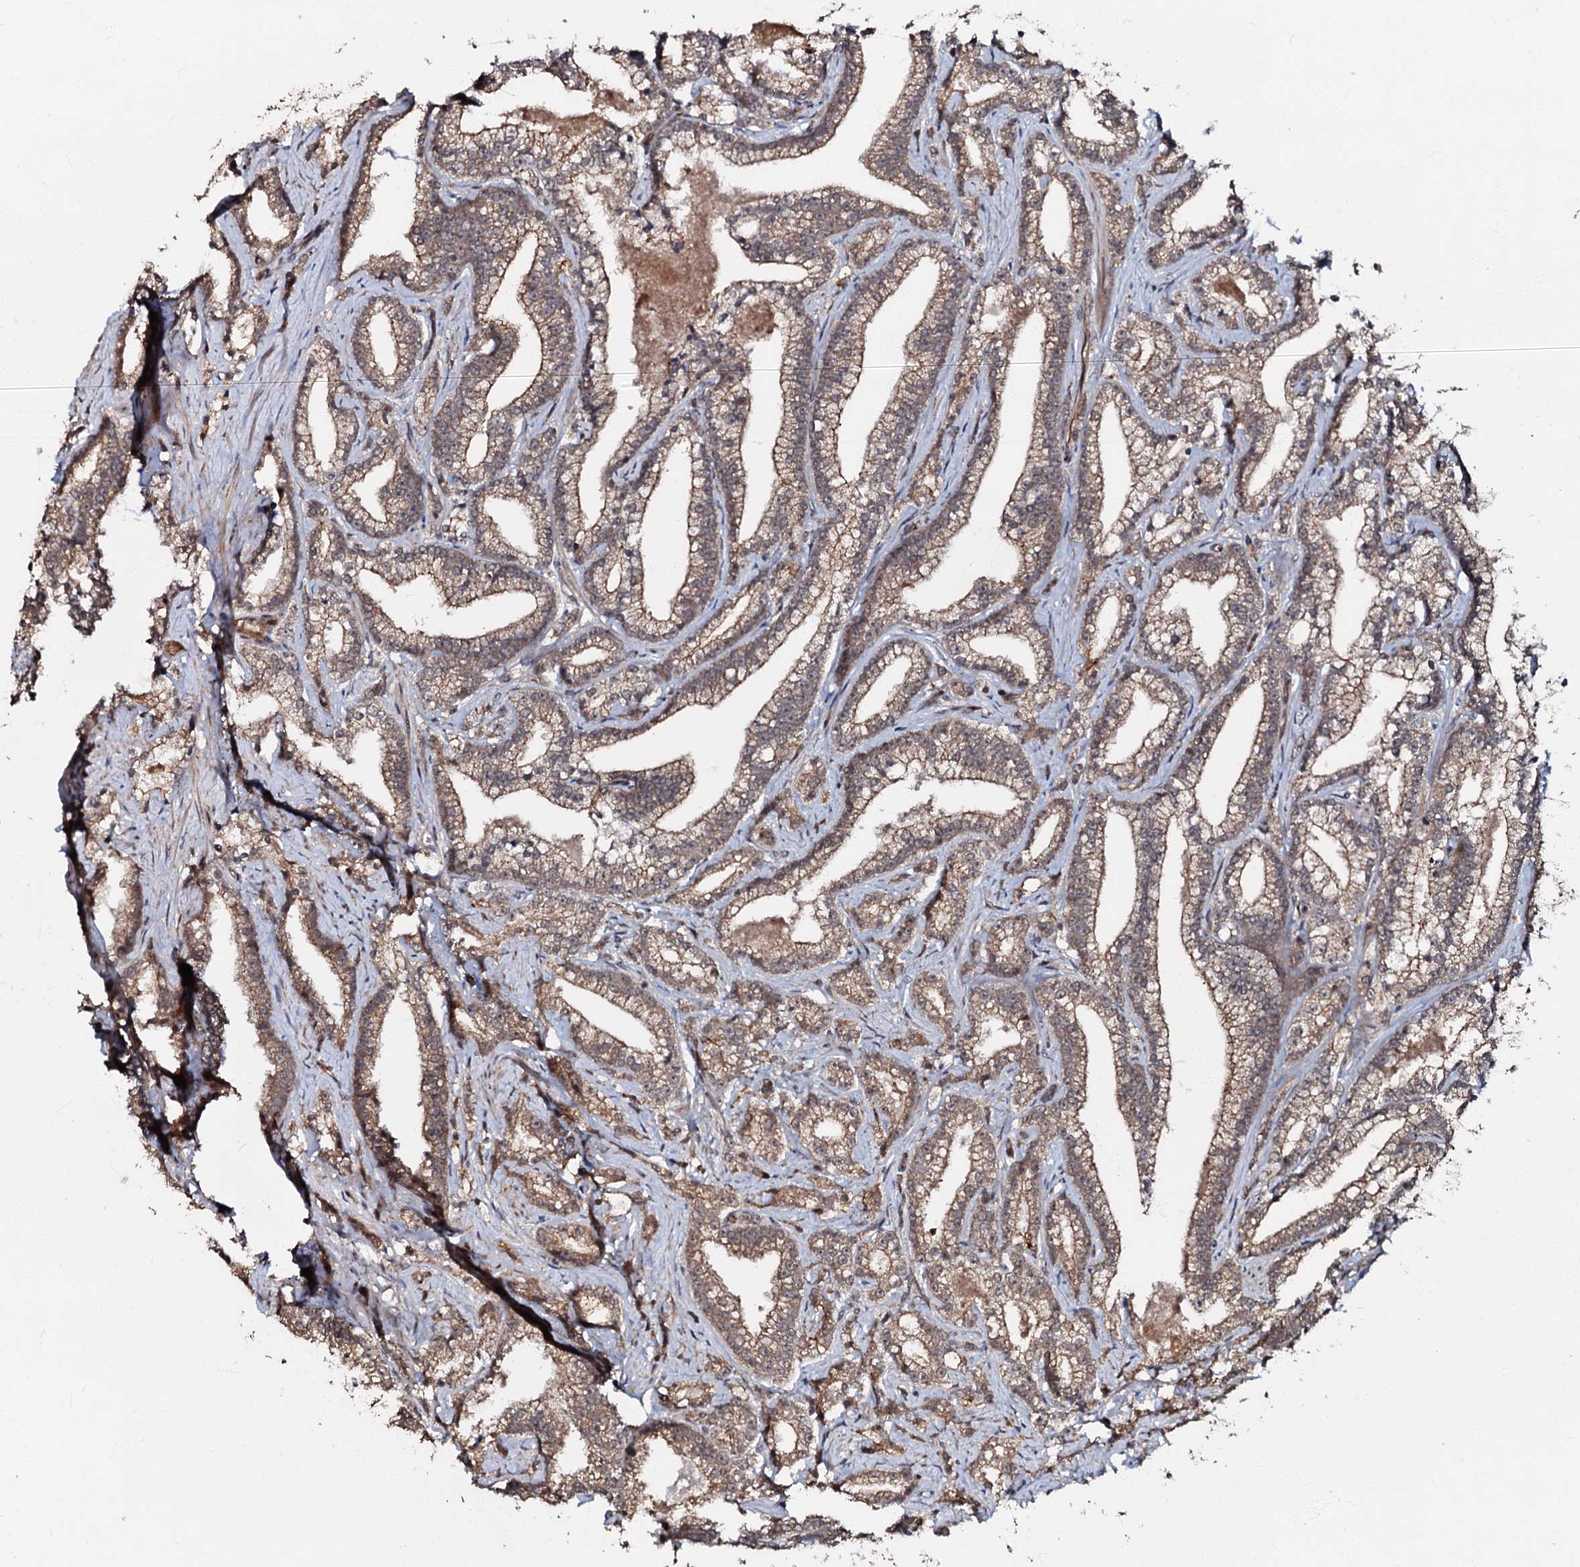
{"staining": {"intensity": "moderate", "quantity": ">75%", "location": "cytoplasmic/membranous"}, "tissue": "prostate cancer", "cell_type": "Tumor cells", "image_type": "cancer", "snomed": [{"axis": "morphology", "description": "Adenocarcinoma, High grade"}, {"axis": "topography", "description": "Prostate and seminal vesicle, NOS"}], "caption": "DAB immunohistochemical staining of human prostate high-grade adenocarcinoma shows moderate cytoplasmic/membranous protein expression in about >75% of tumor cells.", "gene": "MANSC4", "patient": {"sex": "male", "age": 67}}